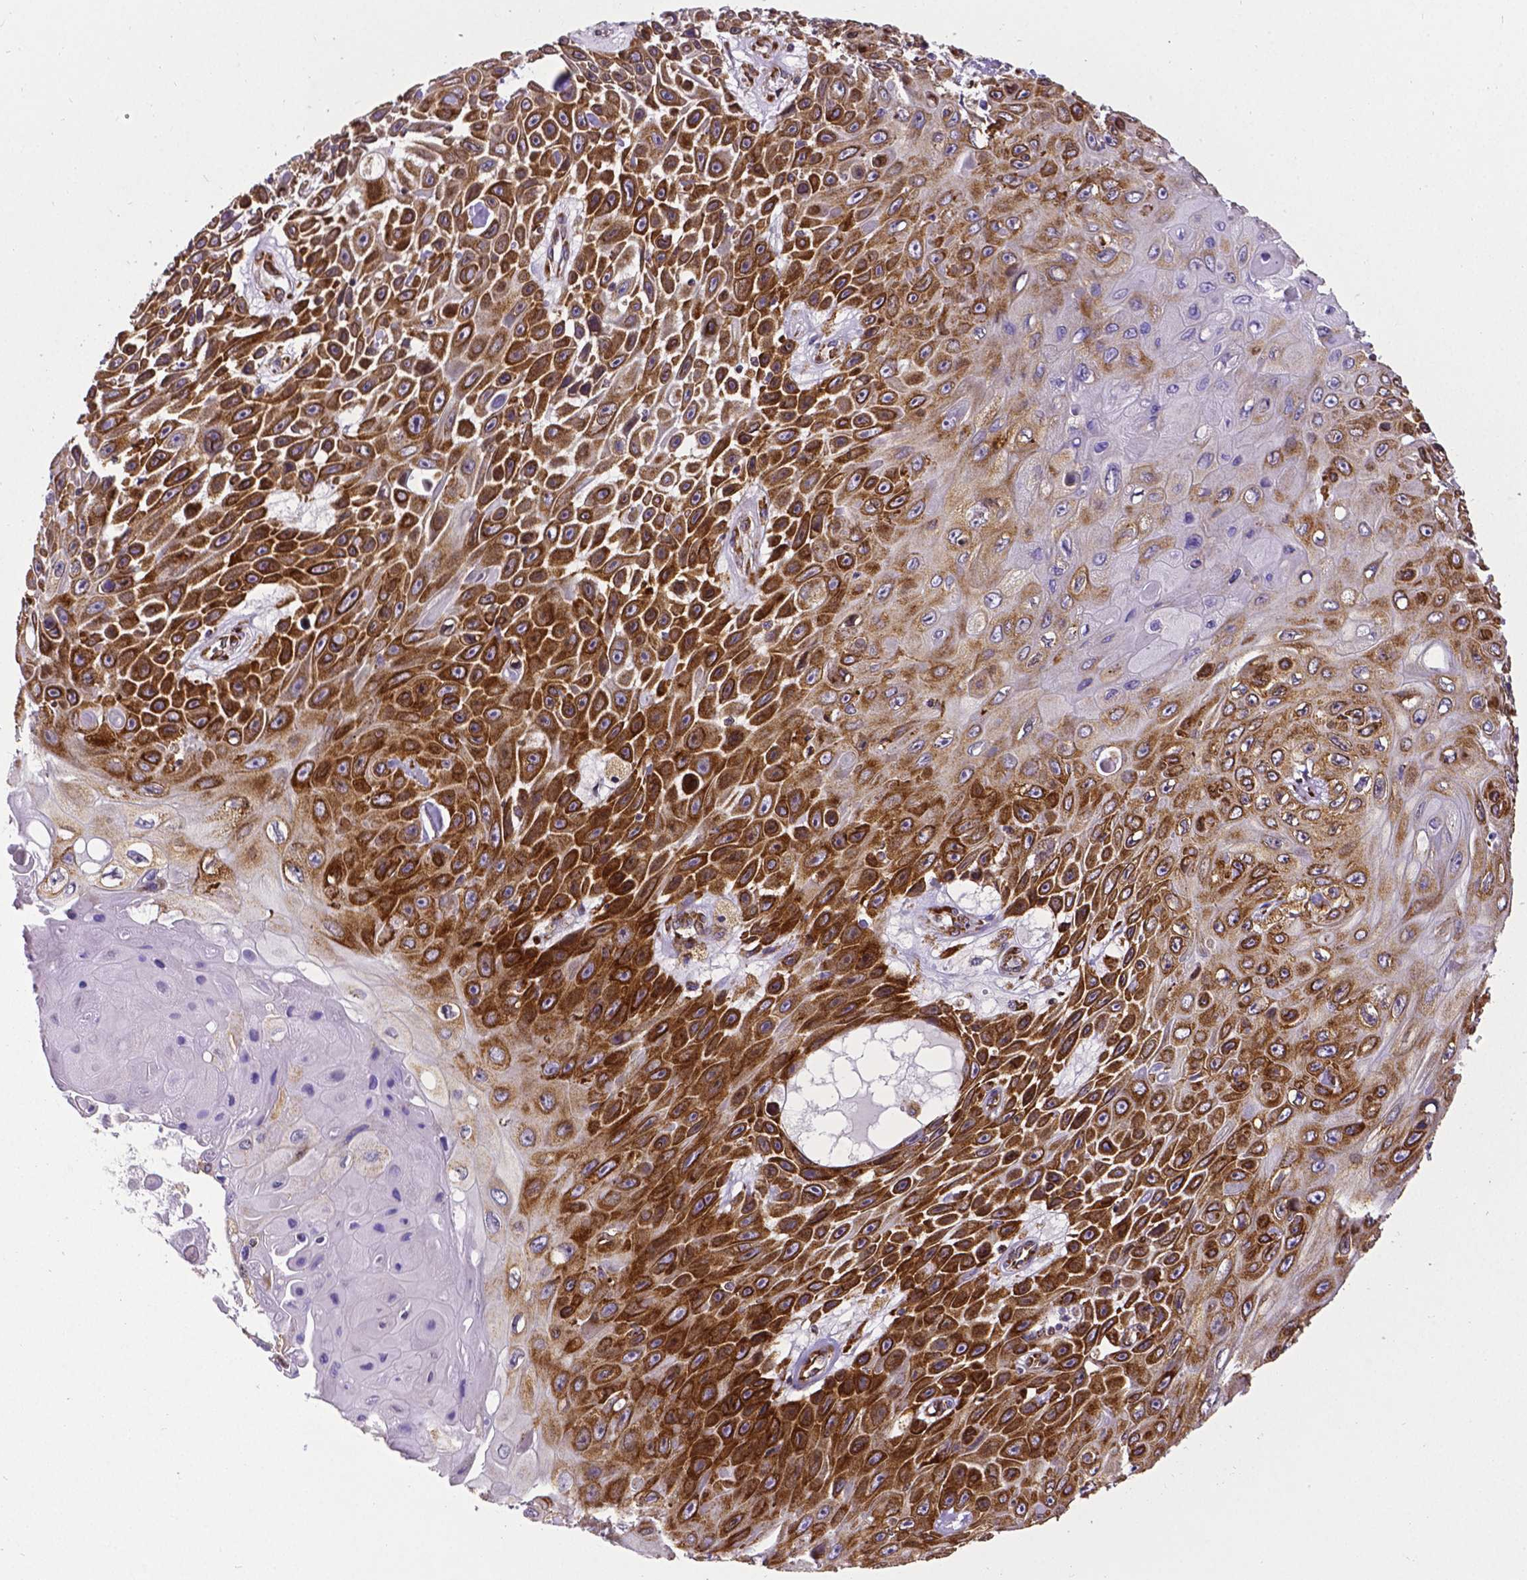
{"staining": {"intensity": "strong", "quantity": ">75%", "location": "cytoplasmic/membranous"}, "tissue": "skin cancer", "cell_type": "Tumor cells", "image_type": "cancer", "snomed": [{"axis": "morphology", "description": "Squamous cell carcinoma, NOS"}, {"axis": "topography", "description": "Skin"}], "caption": "Tumor cells reveal high levels of strong cytoplasmic/membranous expression in approximately >75% of cells in squamous cell carcinoma (skin).", "gene": "MTDH", "patient": {"sex": "male", "age": 82}}